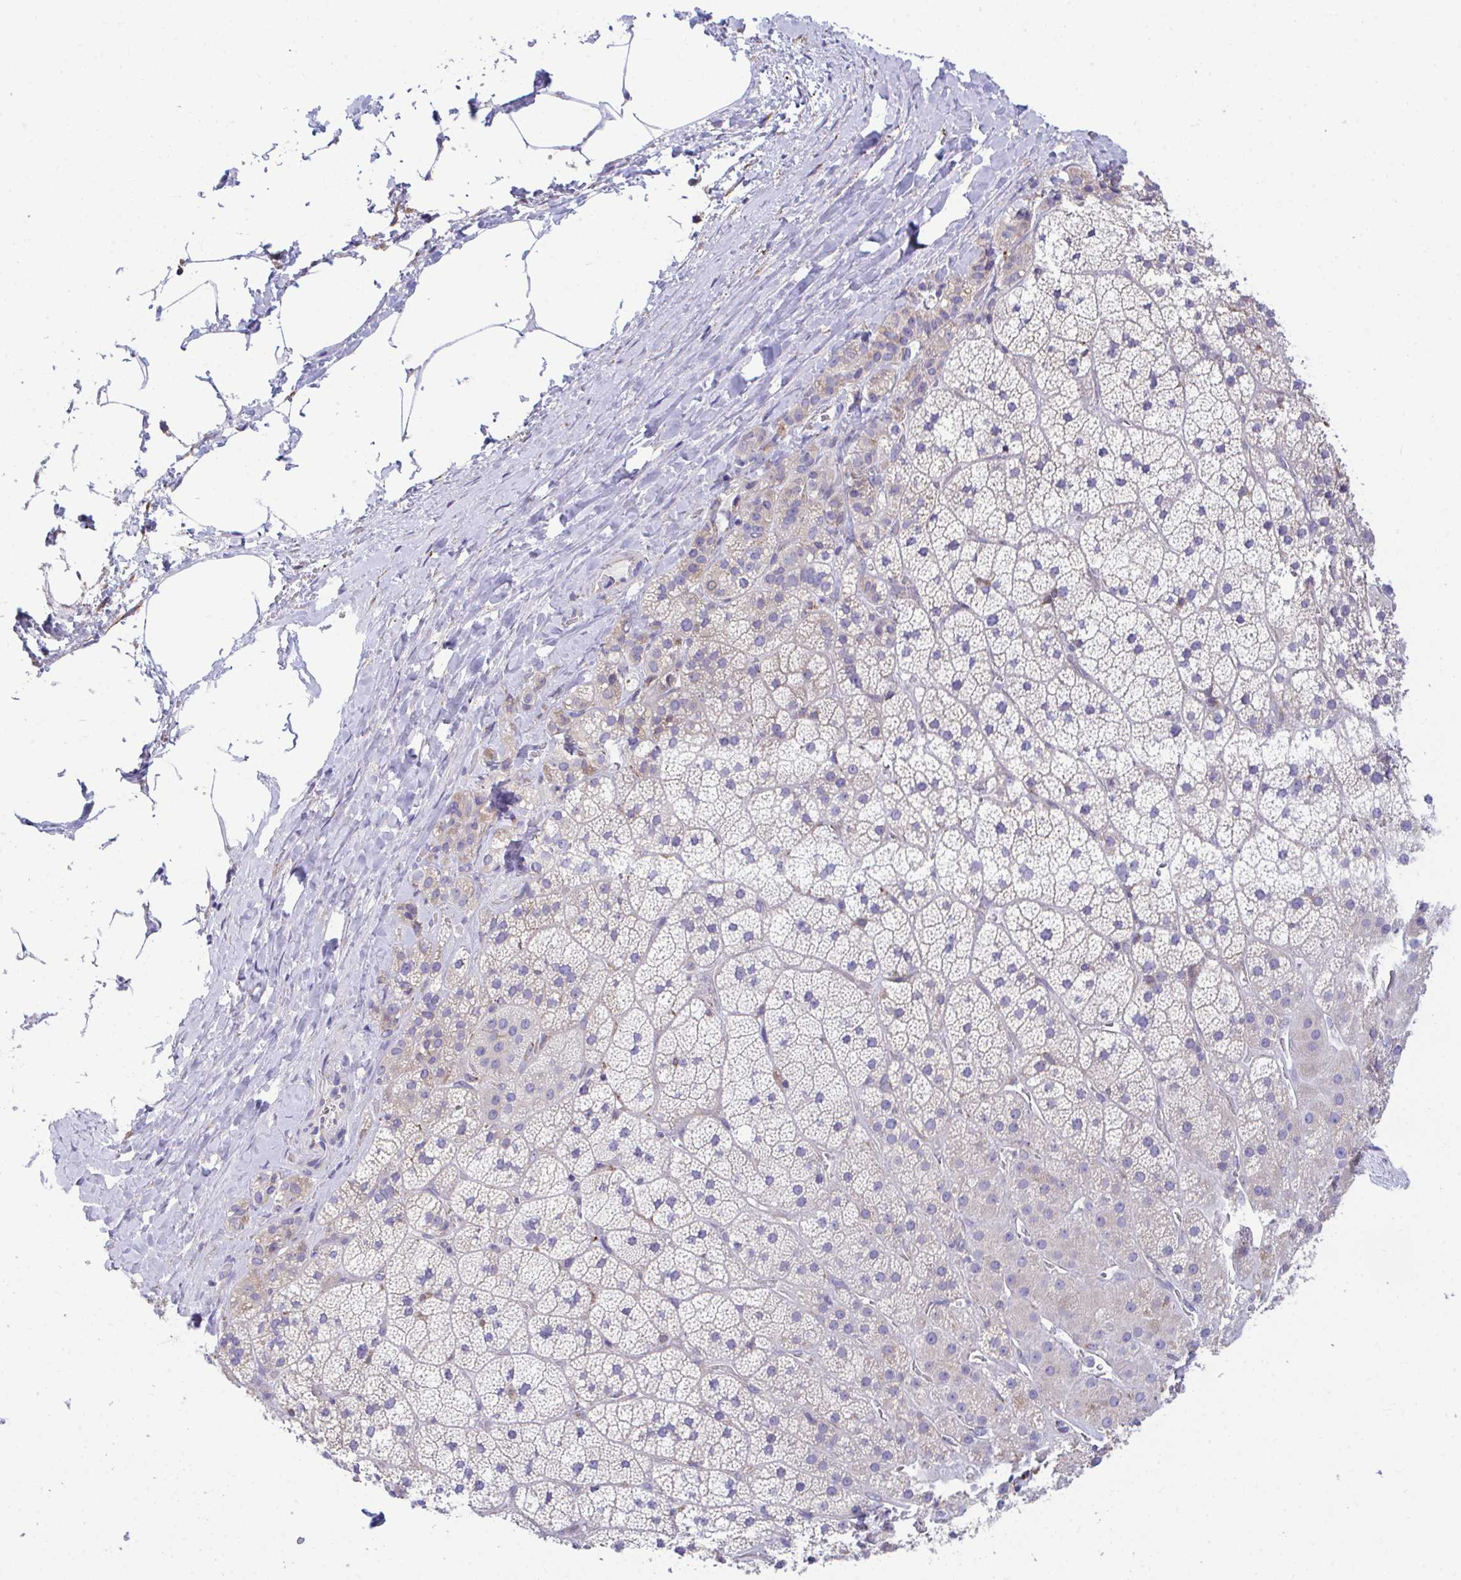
{"staining": {"intensity": "negative", "quantity": "none", "location": "none"}, "tissue": "adrenal gland", "cell_type": "Glandular cells", "image_type": "normal", "snomed": [{"axis": "morphology", "description": "Normal tissue, NOS"}, {"axis": "topography", "description": "Adrenal gland"}], "caption": "This is an IHC photomicrograph of benign human adrenal gland. There is no expression in glandular cells.", "gene": "PIGK", "patient": {"sex": "male", "age": 57}}